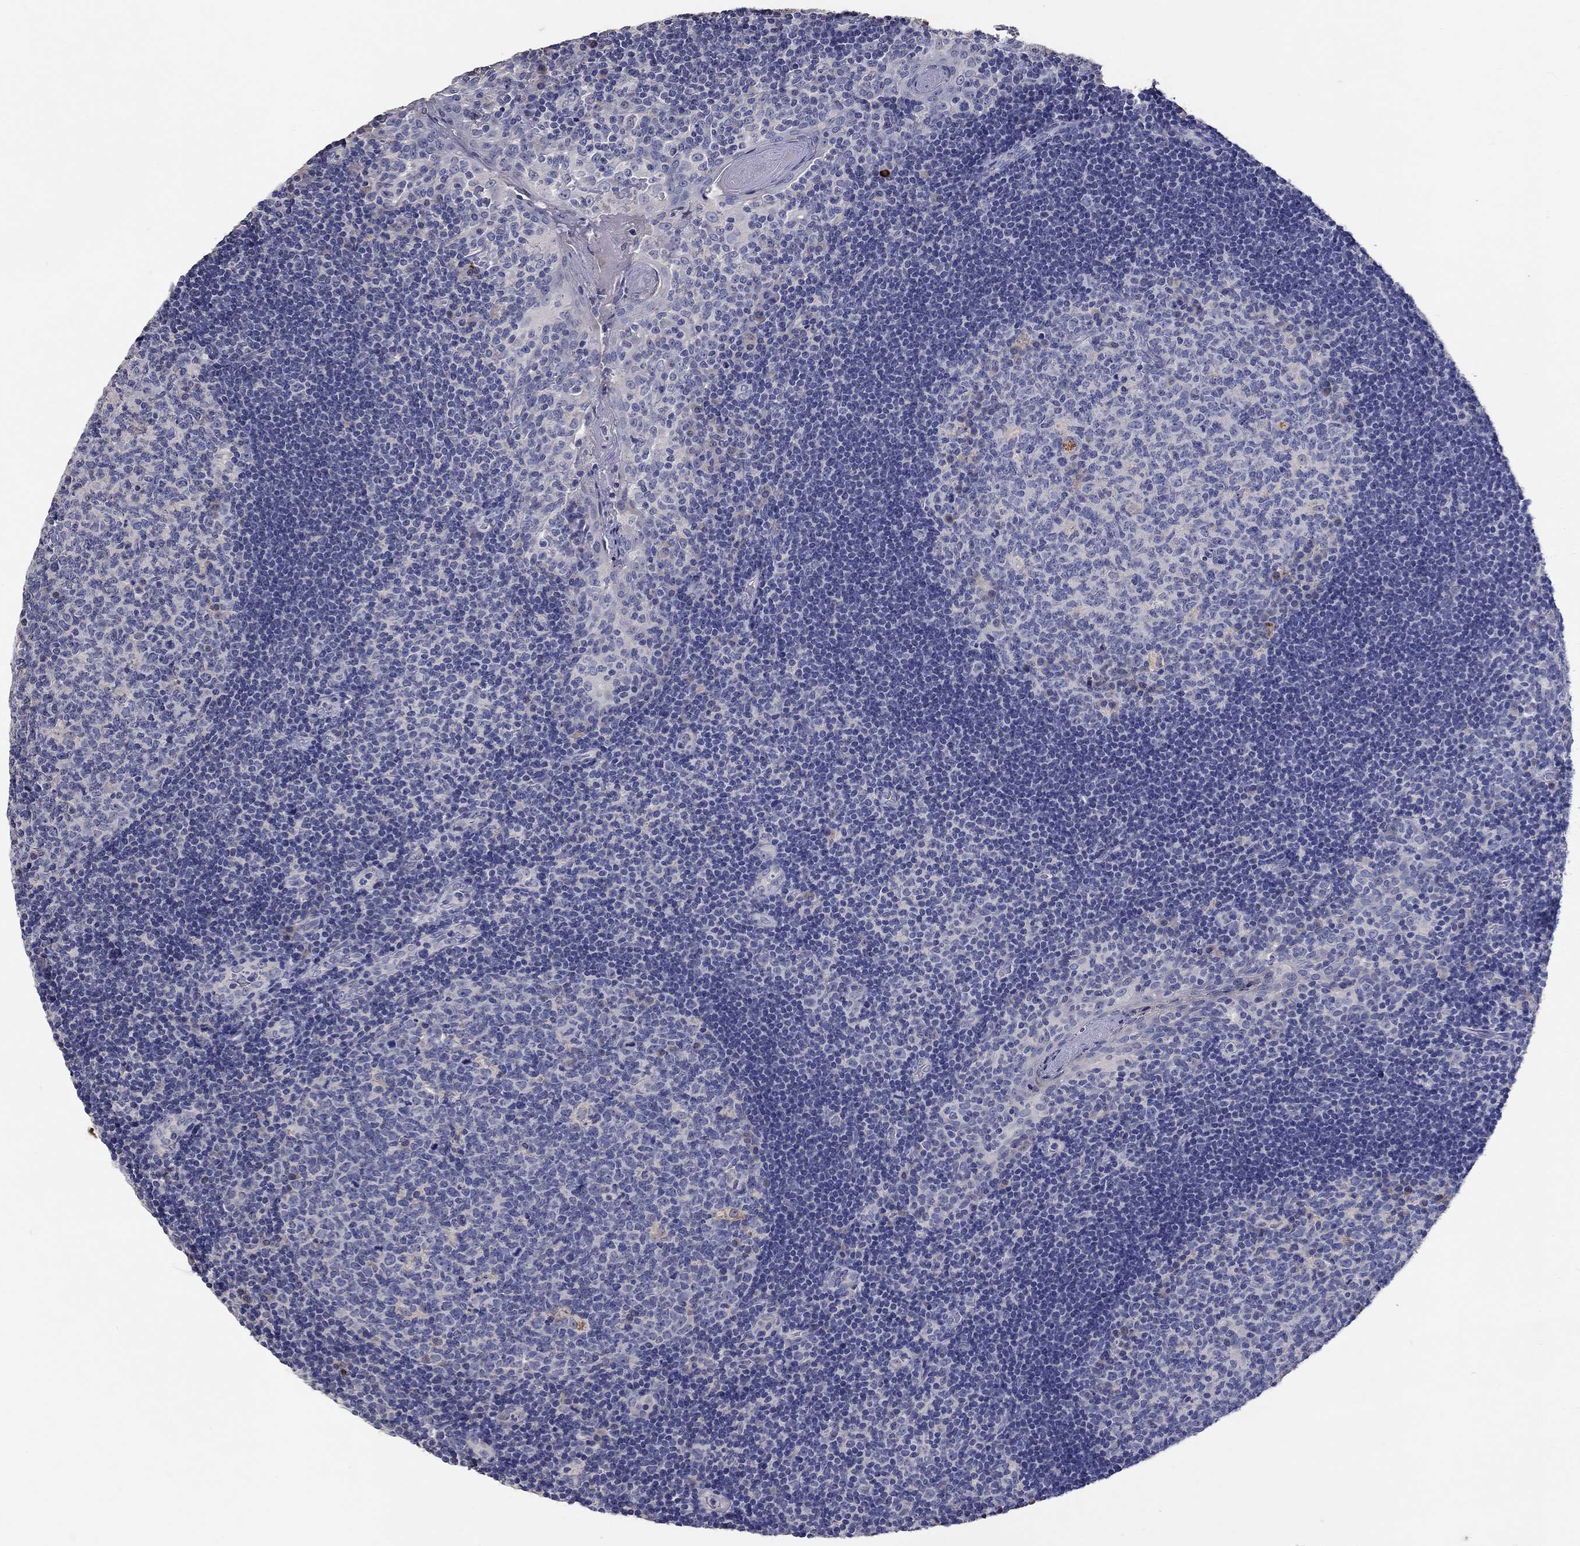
{"staining": {"intensity": "negative", "quantity": "none", "location": "none"}, "tissue": "tonsil", "cell_type": "Germinal center cells", "image_type": "normal", "snomed": [{"axis": "morphology", "description": "Normal tissue, NOS"}, {"axis": "topography", "description": "Tonsil"}], "caption": "DAB (3,3'-diaminobenzidine) immunohistochemical staining of unremarkable tonsil demonstrates no significant positivity in germinal center cells. (Stains: DAB immunohistochemistry with hematoxylin counter stain, Microscopy: brightfield microscopy at high magnification).", "gene": "PROZ", "patient": {"sex": "female", "age": 13}}